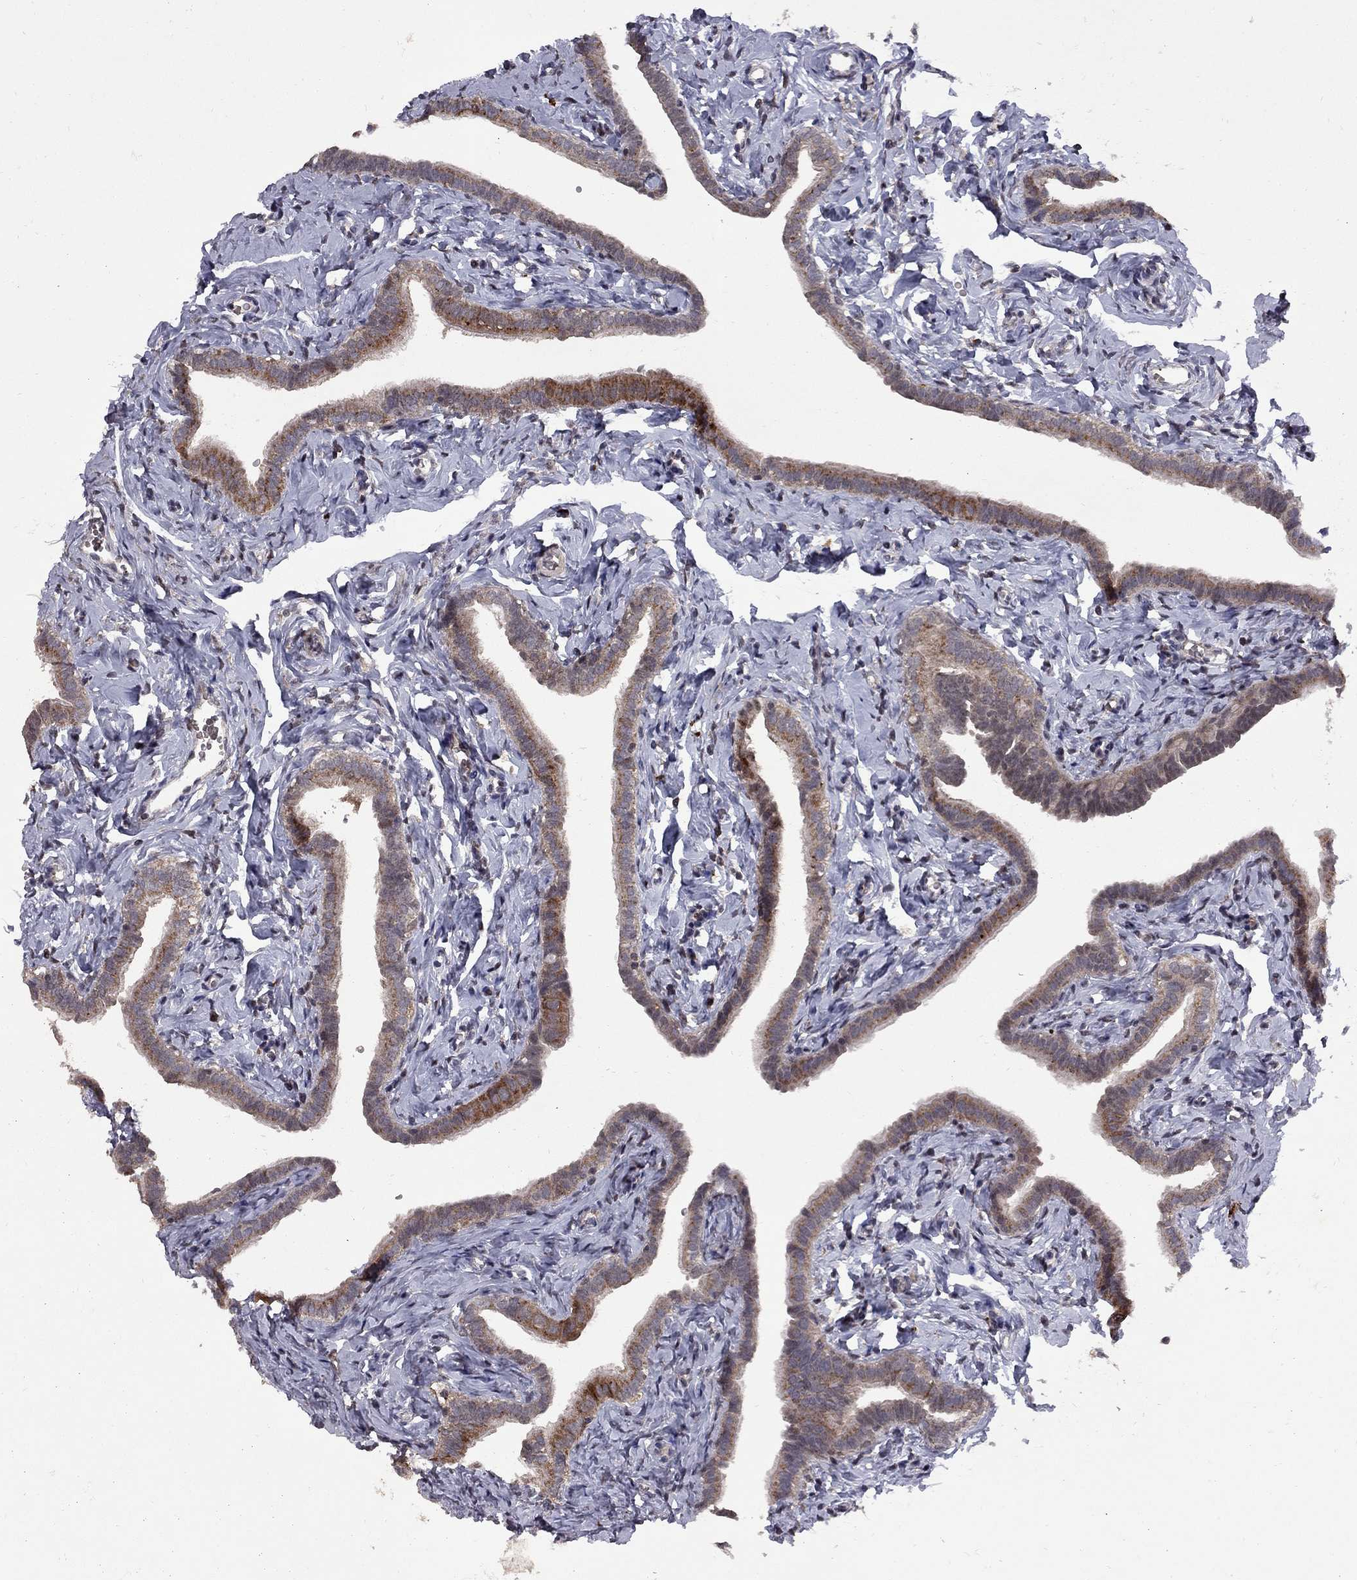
{"staining": {"intensity": "moderate", "quantity": ">75%", "location": "cytoplasmic/membranous"}, "tissue": "fallopian tube", "cell_type": "Glandular cells", "image_type": "normal", "snomed": [{"axis": "morphology", "description": "Normal tissue, NOS"}, {"axis": "topography", "description": "Fallopian tube"}], "caption": "Immunohistochemical staining of unremarkable fallopian tube reveals >75% levels of moderate cytoplasmic/membranous protein expression in about >75% of glandular cells. (DAB (3,3'-diaminobenzidine) IHC, brown staining for protein, blue staining for nuclei).", "gene": "IPP", "patient": {"sex": "female", "age": 41}}